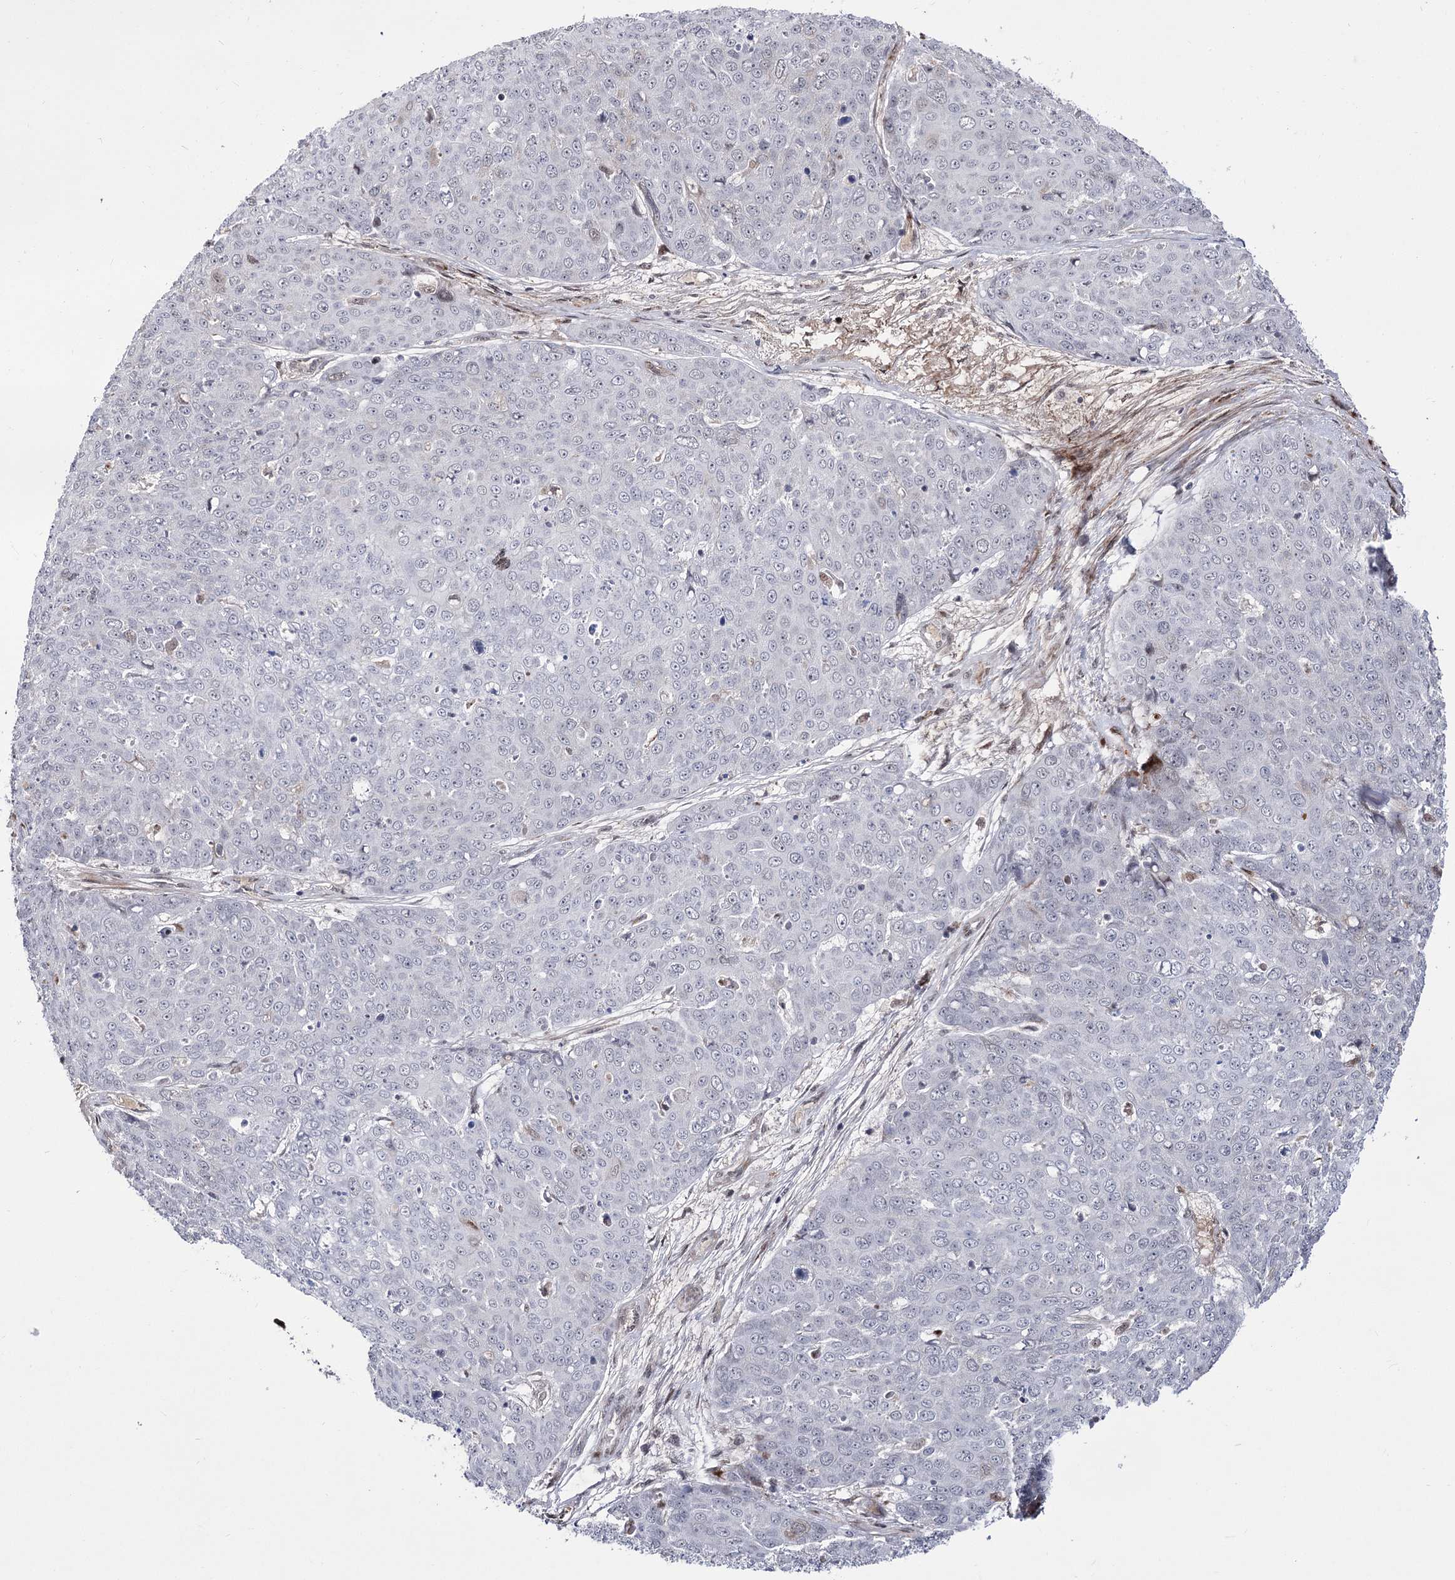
{"staining": {"intensity": "negative", "quantity": "none", "location": "none"}, "tissue": "skin cancer", "cell_type": "Tumor cells", "image_type": "cancer", "snomed": [{"axis": "morphology", "description": "Squamous cell carcinoma, NOS"}, {"axis": "topography", "description": "Skin"}], "caption": "The image demonstrates no staining of tumor cells in skin squamous cell carcinoma. (DAB immunohistochemistry, high magnification).", "gene": "STOX1", "patient": {"sex": "male", "age": 71}}